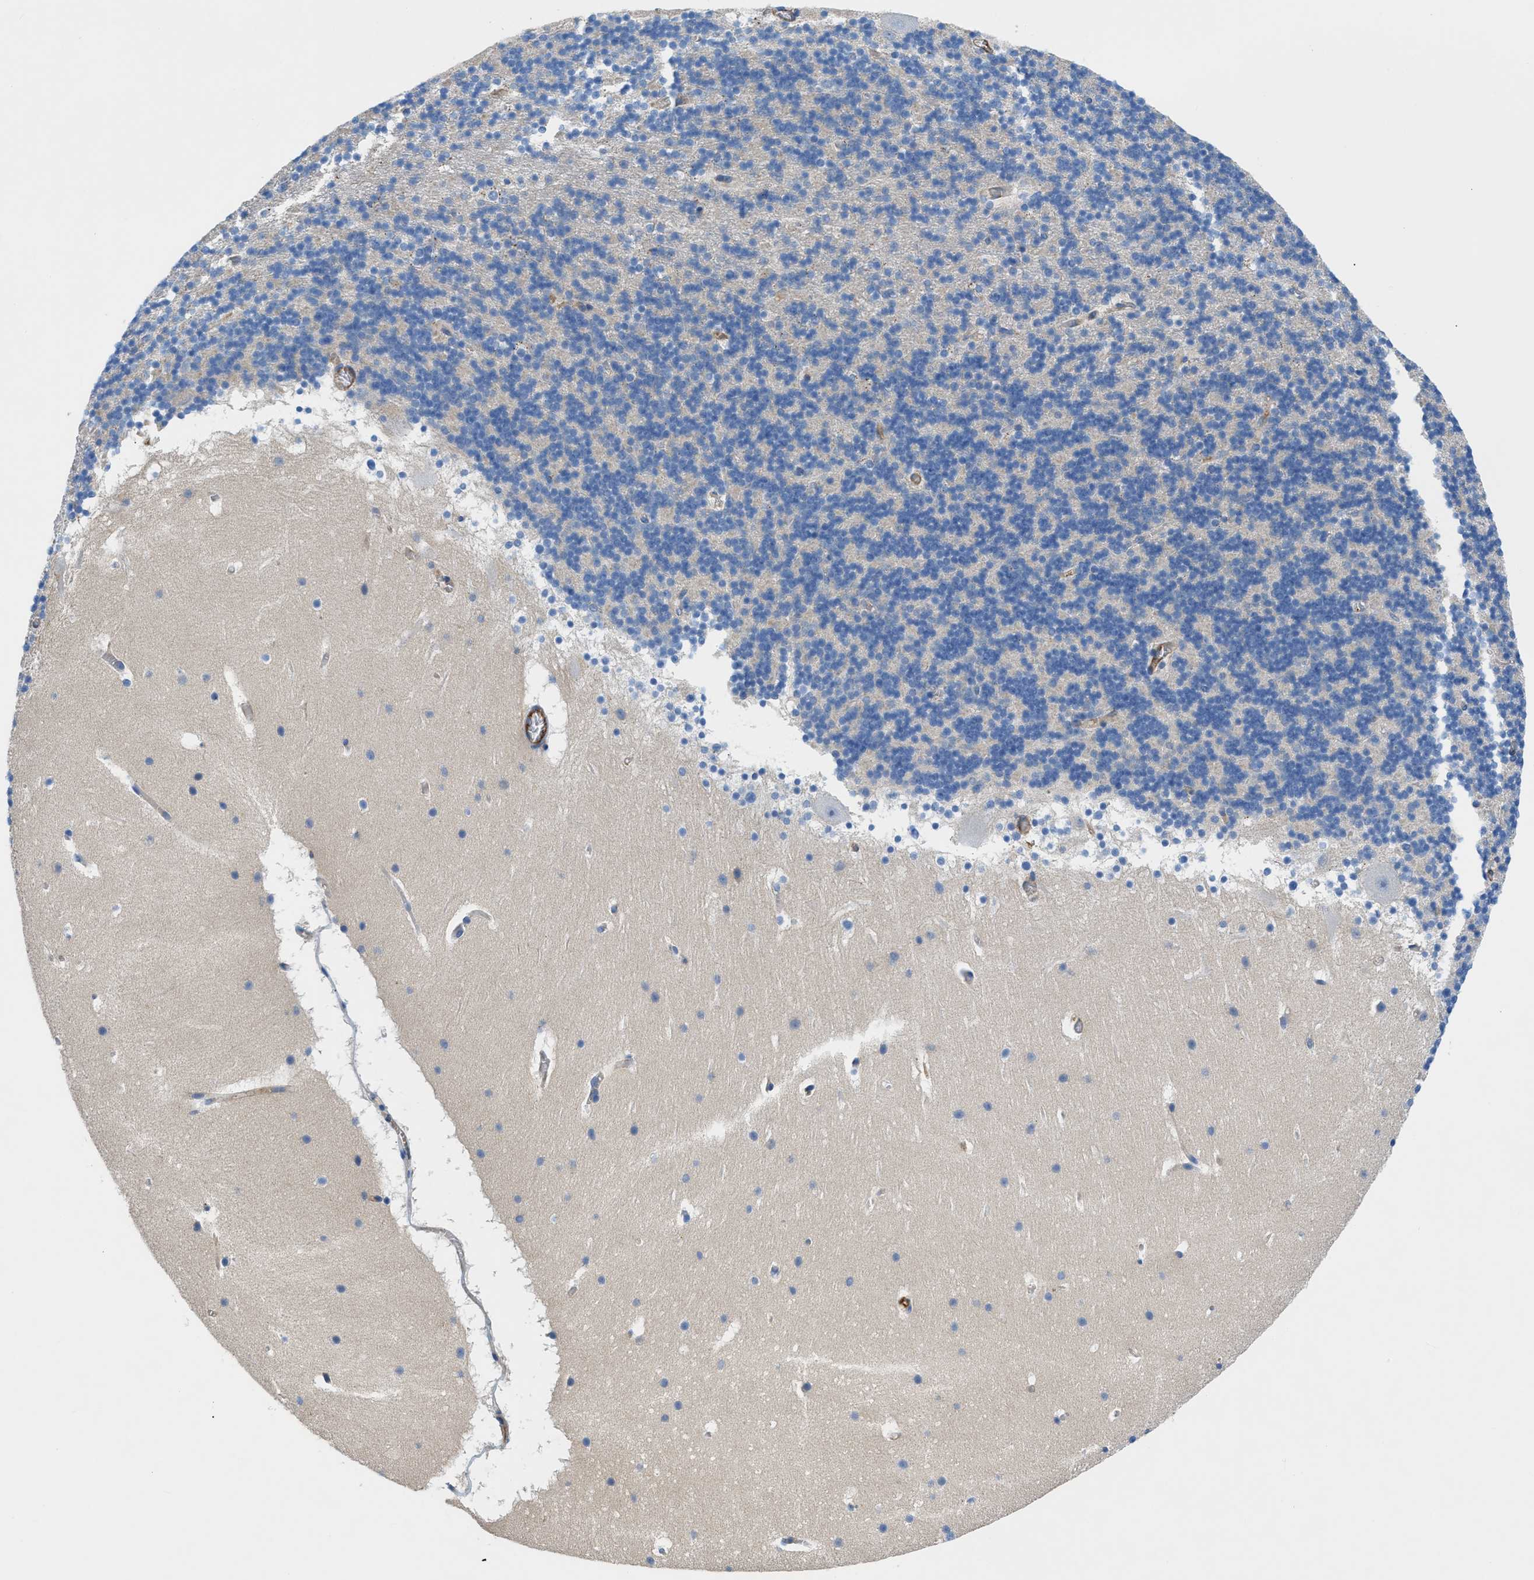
{"staining": {"intensity": "negative", "quantity": "none", "location": "none"}, "tissue": "cerebellum", "cell_type": "Cells in granular layer", "image_type": "normal", "snomed": [{"axis": "morphology", "description": "Normal tissue, NOS"}, {"axis": "topography", "description": "Cerebellum"}], "caption": "High power microscopy histopathology image of an IHC image of unremarkable cerebellum, revealing no significant positivity in cells in granular layer.", "gene": "ORAI1", "patient": {"sex": "male", "age": 45}}